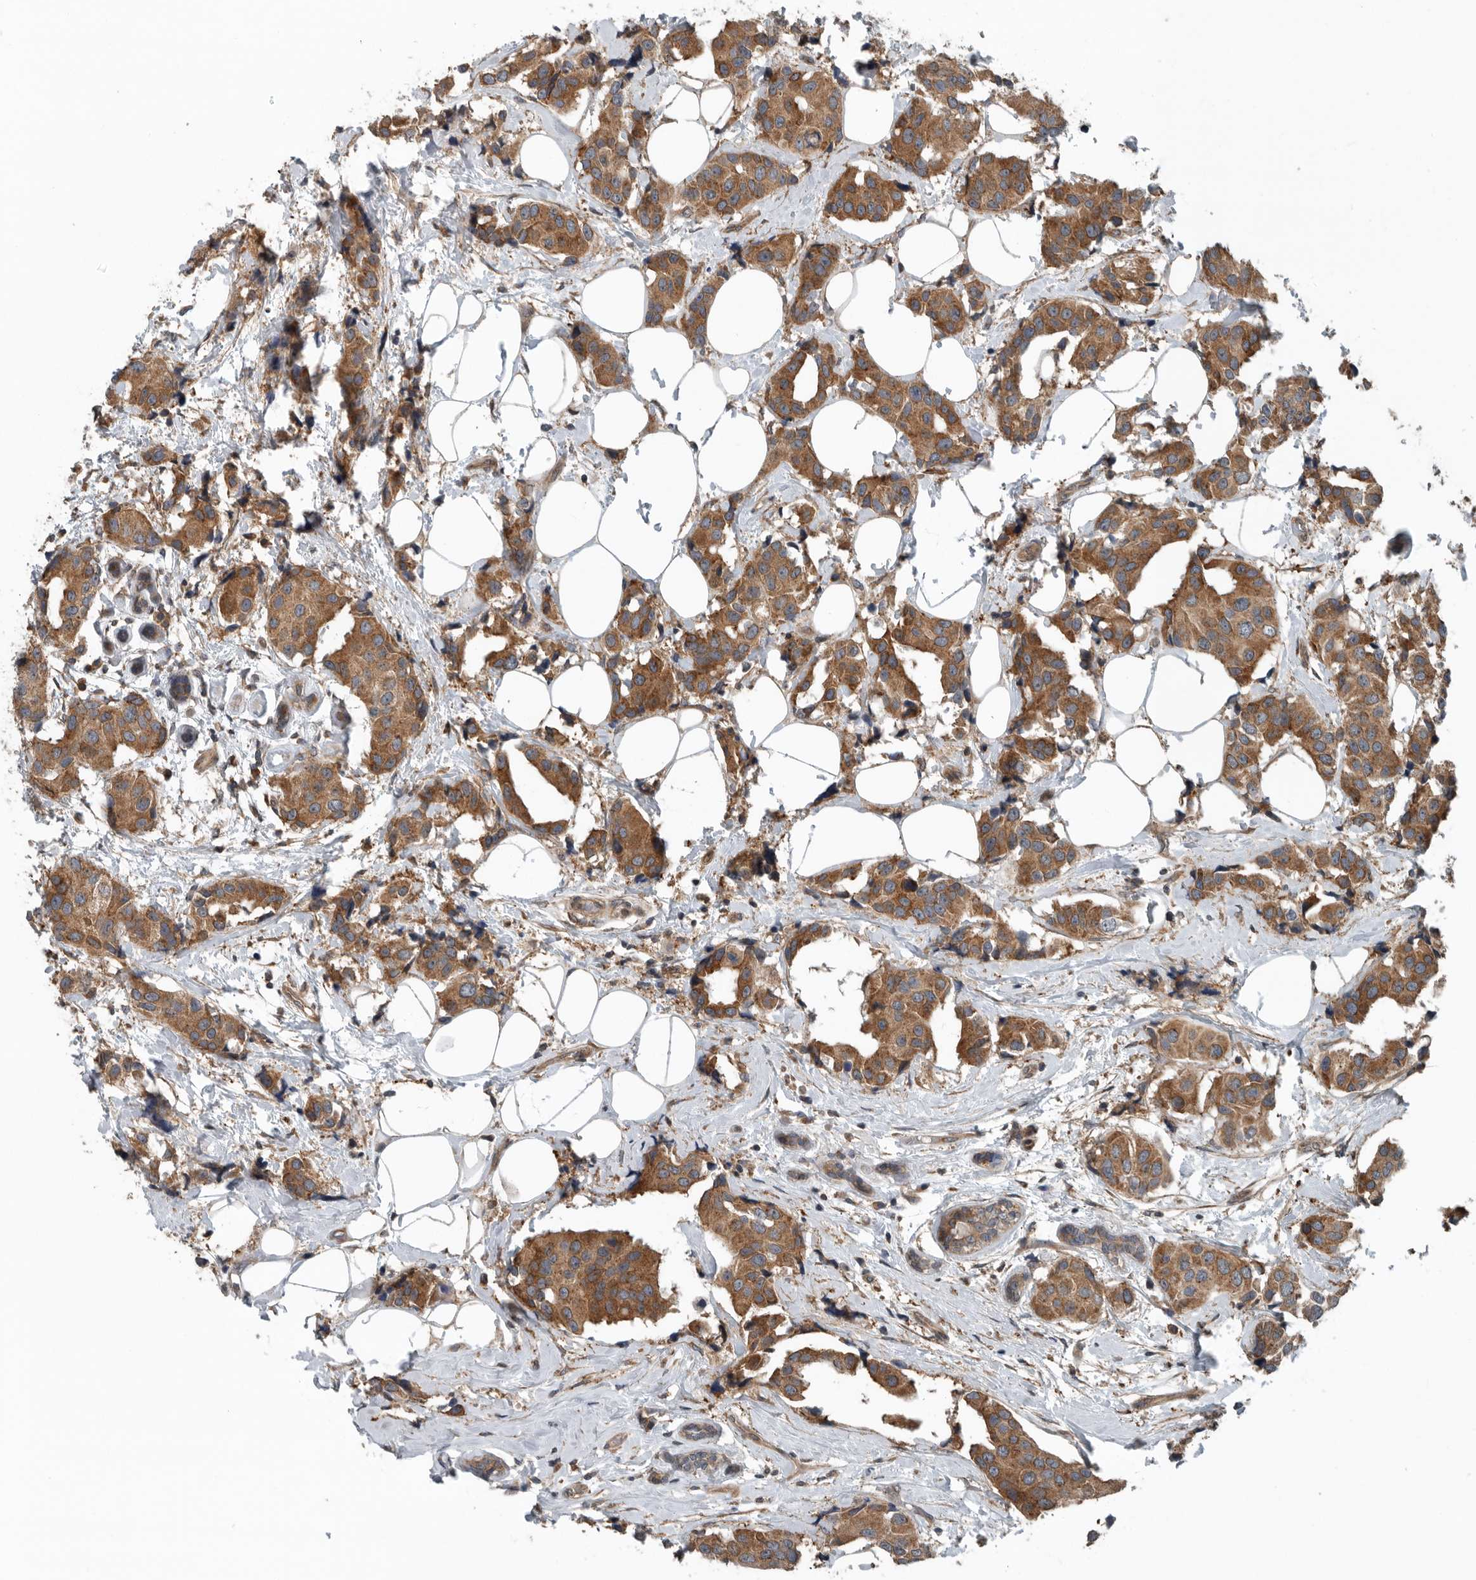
{"staining": {"intensity": "moderate", "quantity": ">75%", "location": "cytoplasmic/membranous"}, "tissue": "breast cancer", "cell_type": "Tumor cells", "image_type": "cancer", "snomed": [{"axis": "morphology", "description": "Normal tissue, NOS"}, {"axis": "morphology", "description": "Duct carcinoma"}, {"axis": "topography", "description": "Breast"}], "caption": "Brown immunohistochemical staining in human breast cancer (invasive ductal carcinoma) exhibits moderate cytoplasmic/membranous positivity in approximately >75% of tumor cells.", "gene": "AMFR", "patient": {"sex": "female", "age": 39}}